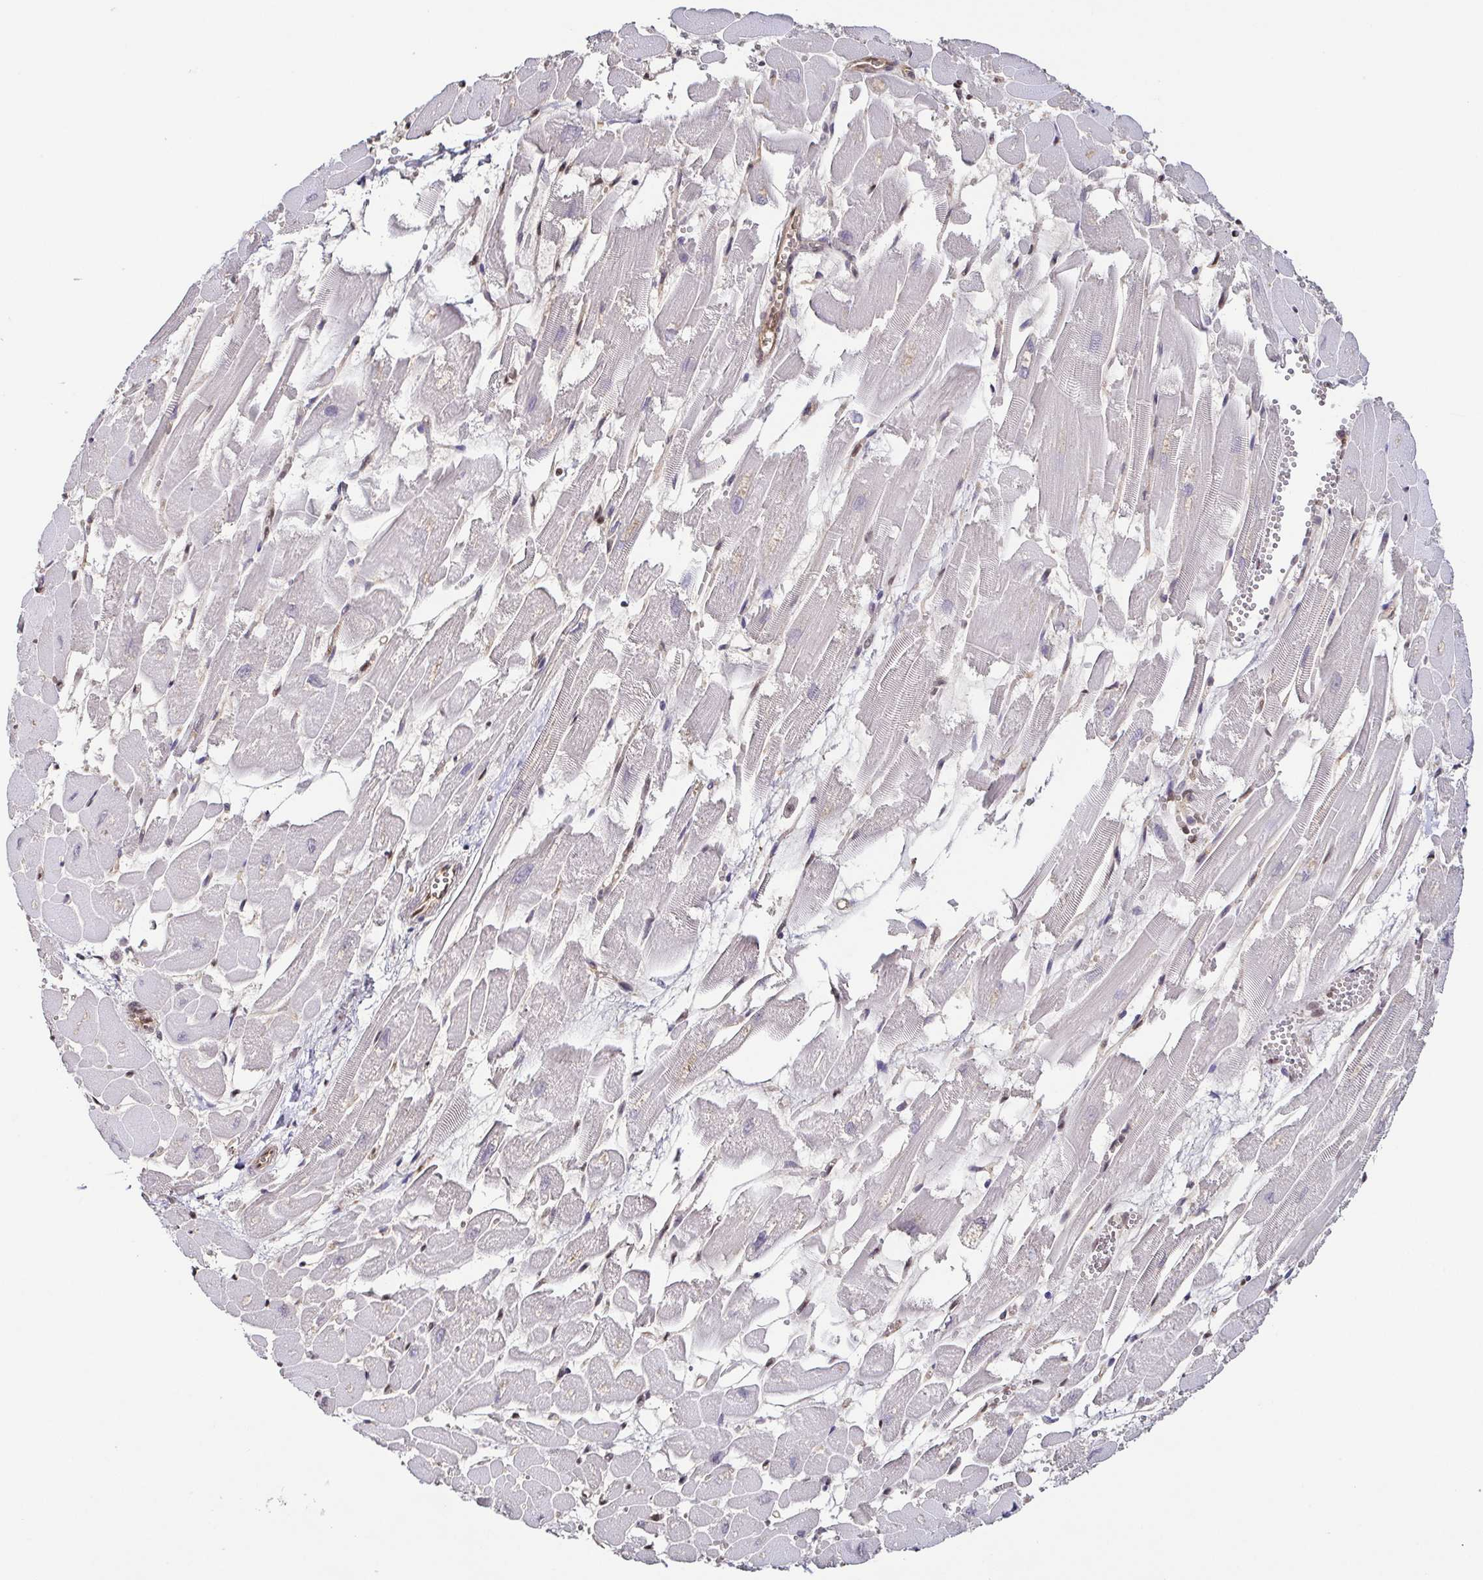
{"staining": {"intensity": "negative", "quantity": "none", "location": "none"}, "tissue": "heart muscle", "cell_type": "Cardiomyocytes", "image_type": "normal", "snomed": [{"axis": "morphology", "description": "Normal tissue, NOS"}, {"axis": "topography", "description": "Heart"}], "caption": "IHC photomicrograph of normal heart muscle: human heart muscle stained with DAB shows no significant protein expression in cardiomyocytes. Brightfield microscopy of immunohistochemistry (IHC) stained with DAB (3,3'-diaminobenzidine) (brown) and hematoxylin (blue), captured at high magnification.", "gene": "PSMB9", "patient": {"sex": "female", "age": 52}}